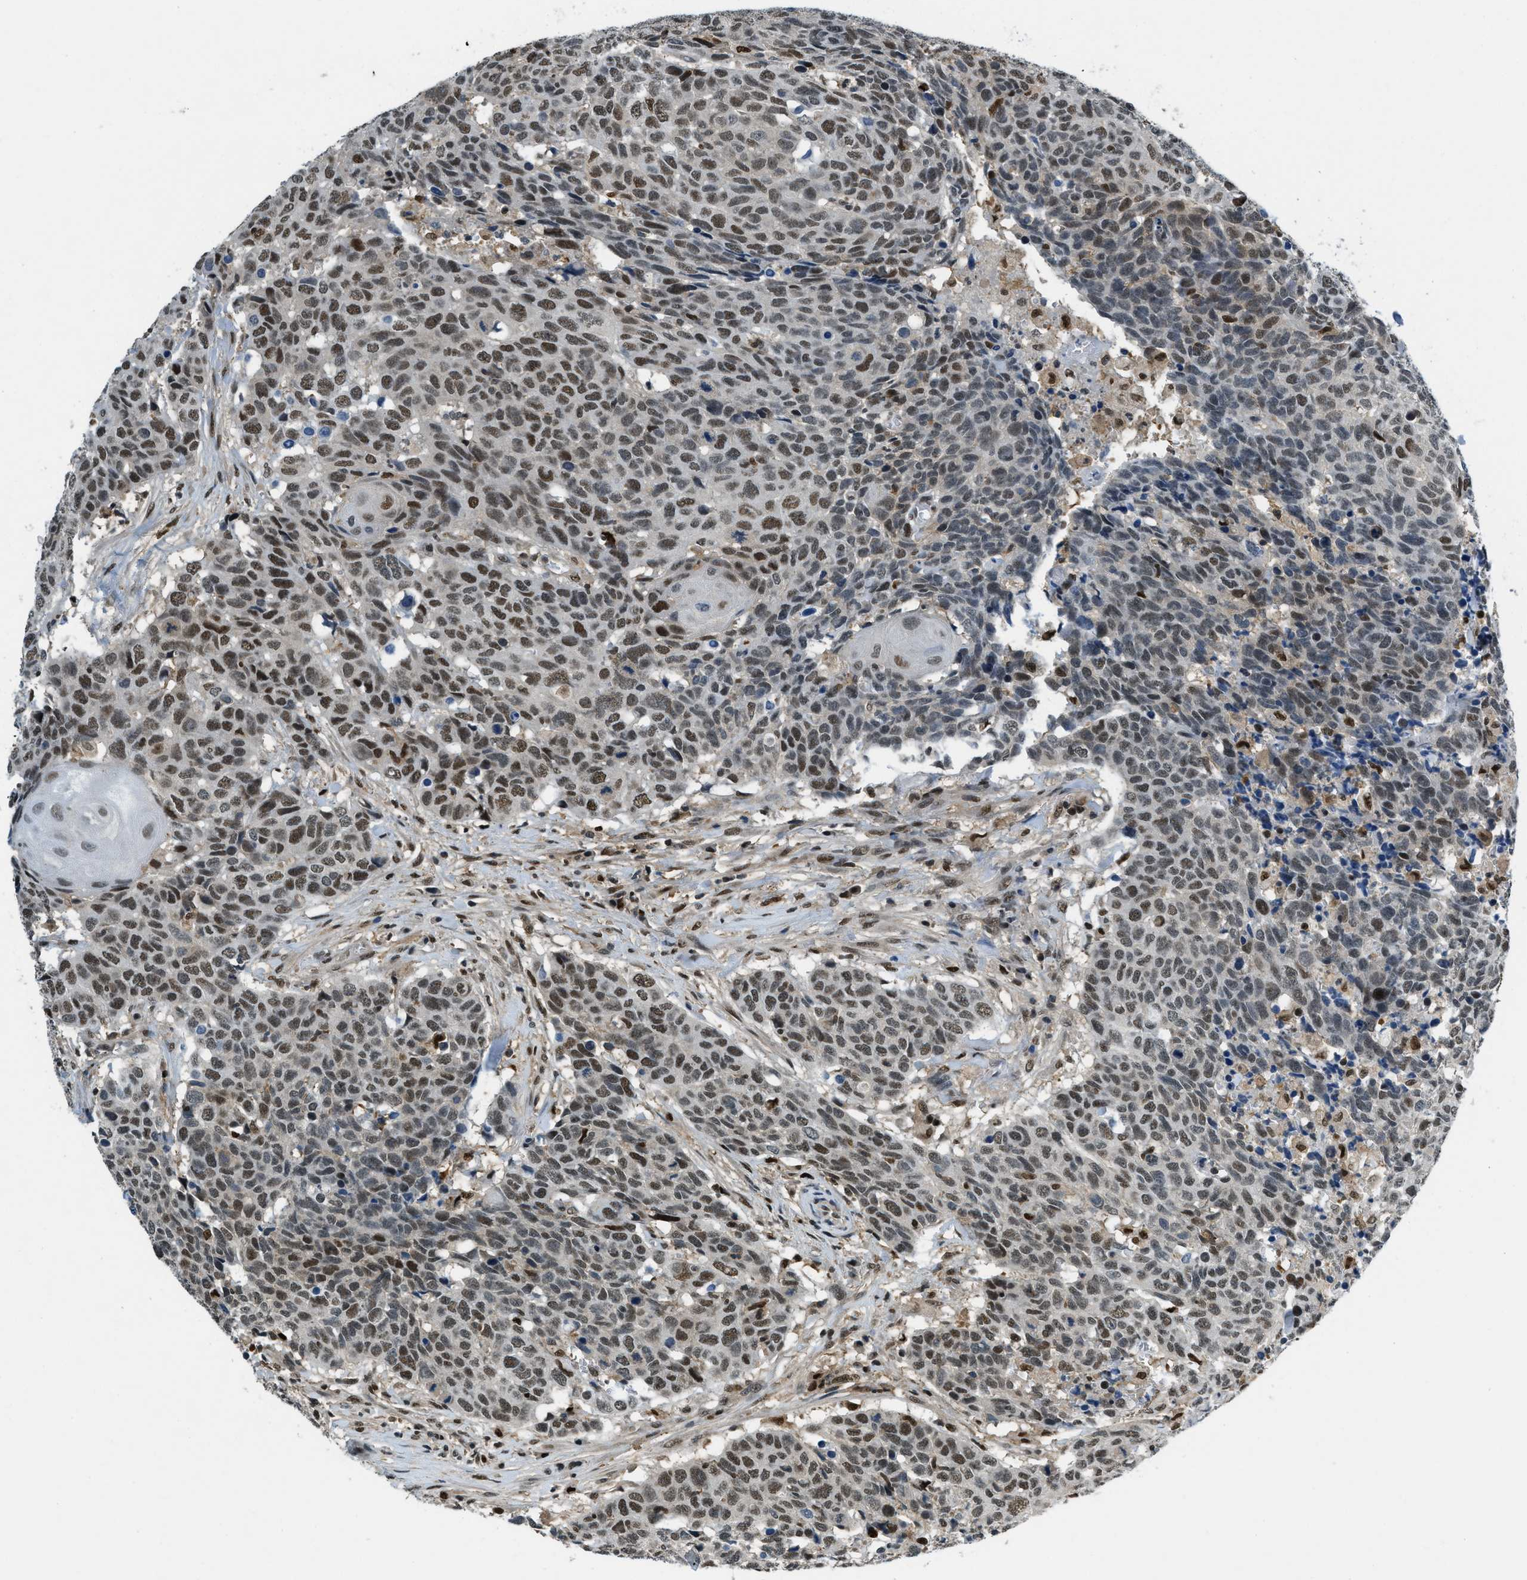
{"staining": {"intensity": "moderate", "quantity": ">75%", "location": "nuclear"}, "tissue": "head and neck cancer", "cell_type": "Tumor cells", "image_type": "cancer", "snomed": [{"axis": "morphology", "description": "Squamous cell carcinoma, NOS"}, {"axis": "topography", "description": "Head-Neck"}], "caption": "IHC (DAB (3,3'-diaminobenzidine)) staining of head and neck cancer shows moderate nuclear protein expression in approximately >75% of tumor cells. The staining is performed using DAB (3,3'-diaminobenzidine) brown chromogen to label protein expression. The nuclei are counter-stained blue using hematoxylin.", "gene": "OGFR", "patient": {"sex": "male", "age": 66}}